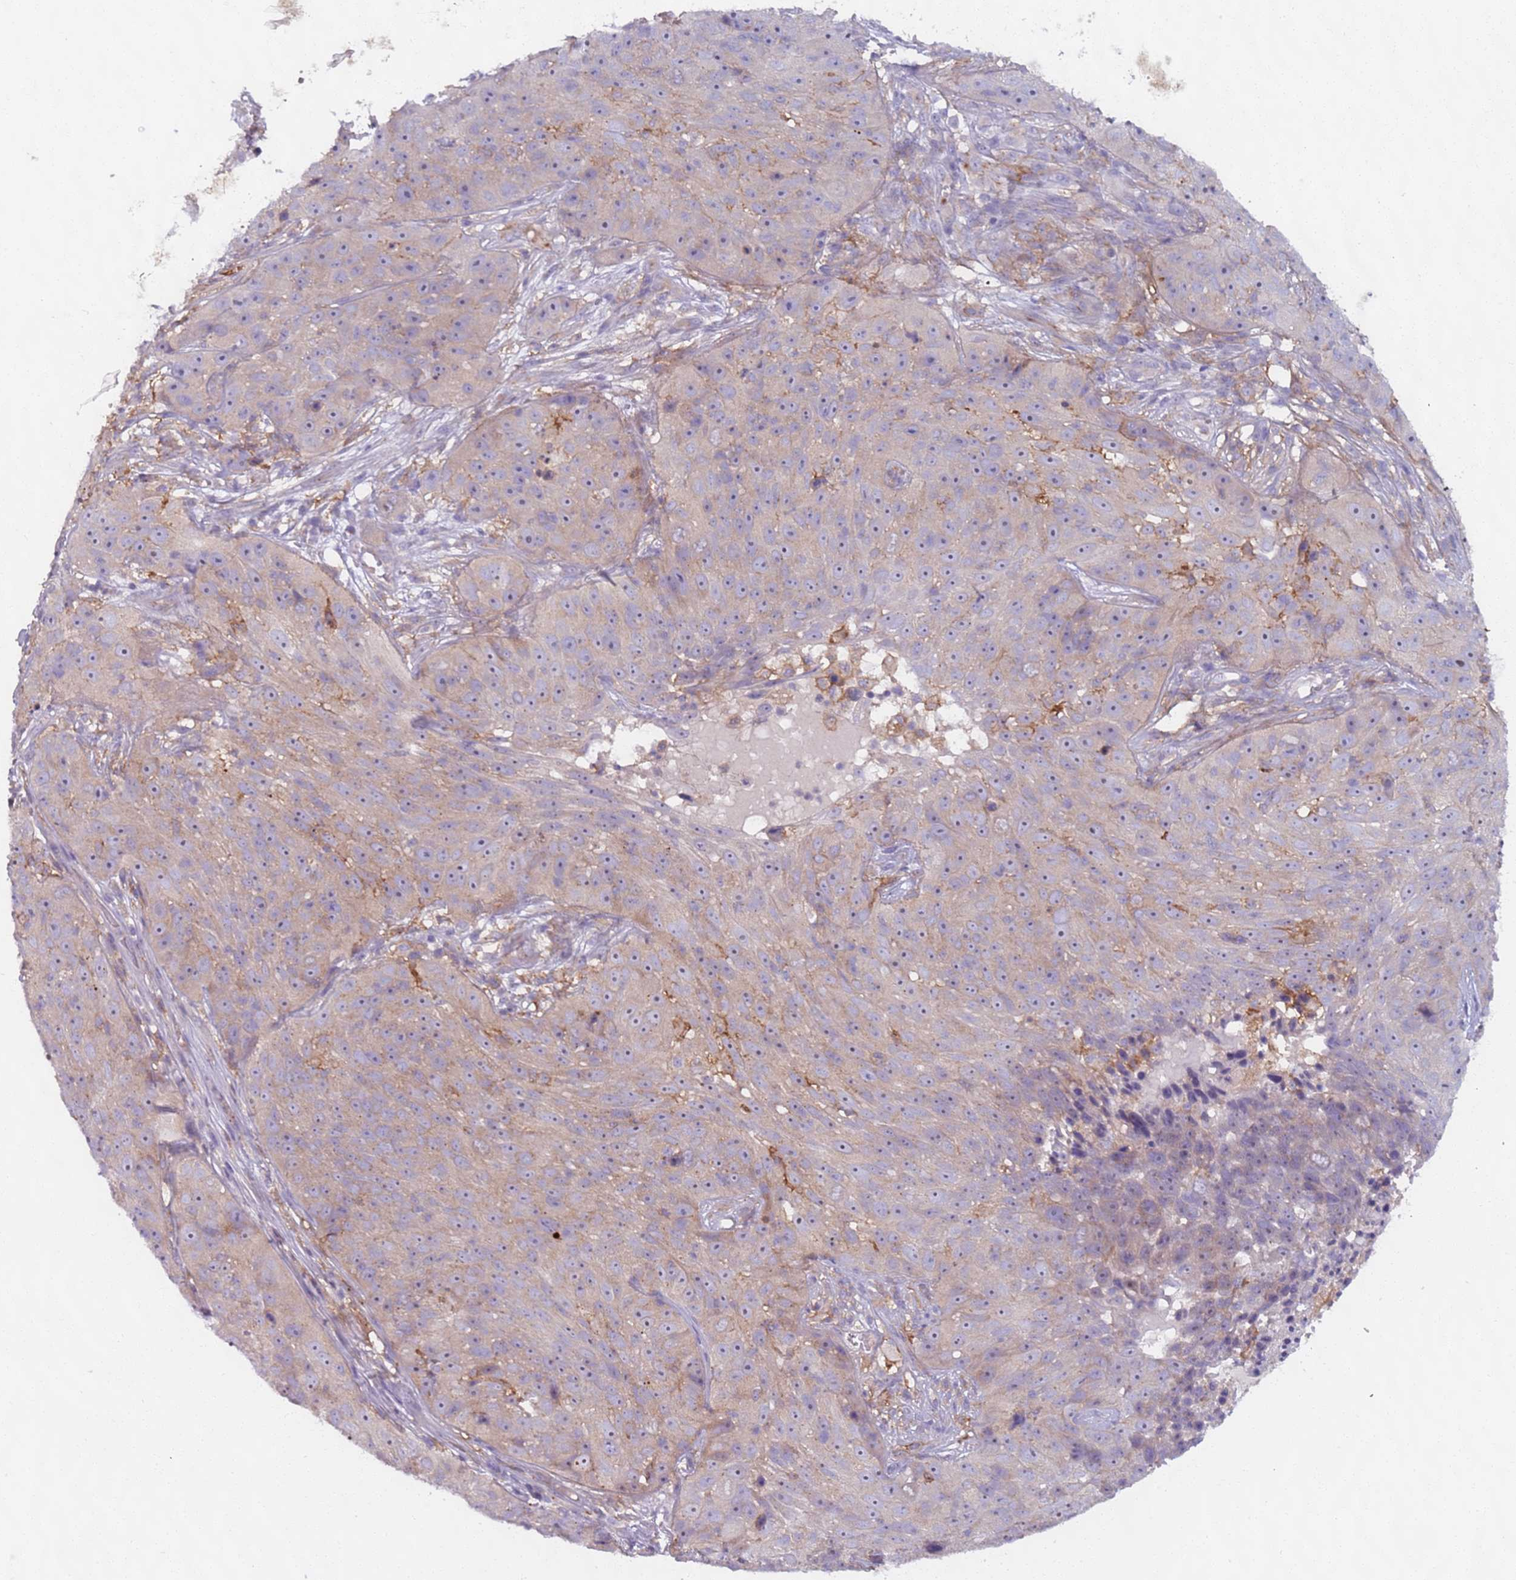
{"staining": {"intensity": "weak", "quantity": "25%-75%", "location": "cytoplasmic/membranous"}, "tissue": "skin cancer", "cell_type": "Tumor cells", "image_type": "cancer", "snomed": [{"axis": "morphology", "description": "Squamous cell carcinoma, NOS"}, {"axis": "topography", "description": "Skin"}], "caption": "Squamous cell carcinoma (skin) was stained to show a protein in brown. There is low levels of weak cytoplasmic/membranous expression in about 25%-75% of tumor cells.", "gene": "AKTIP", "patient": {"sex": "female", "age": 87}}